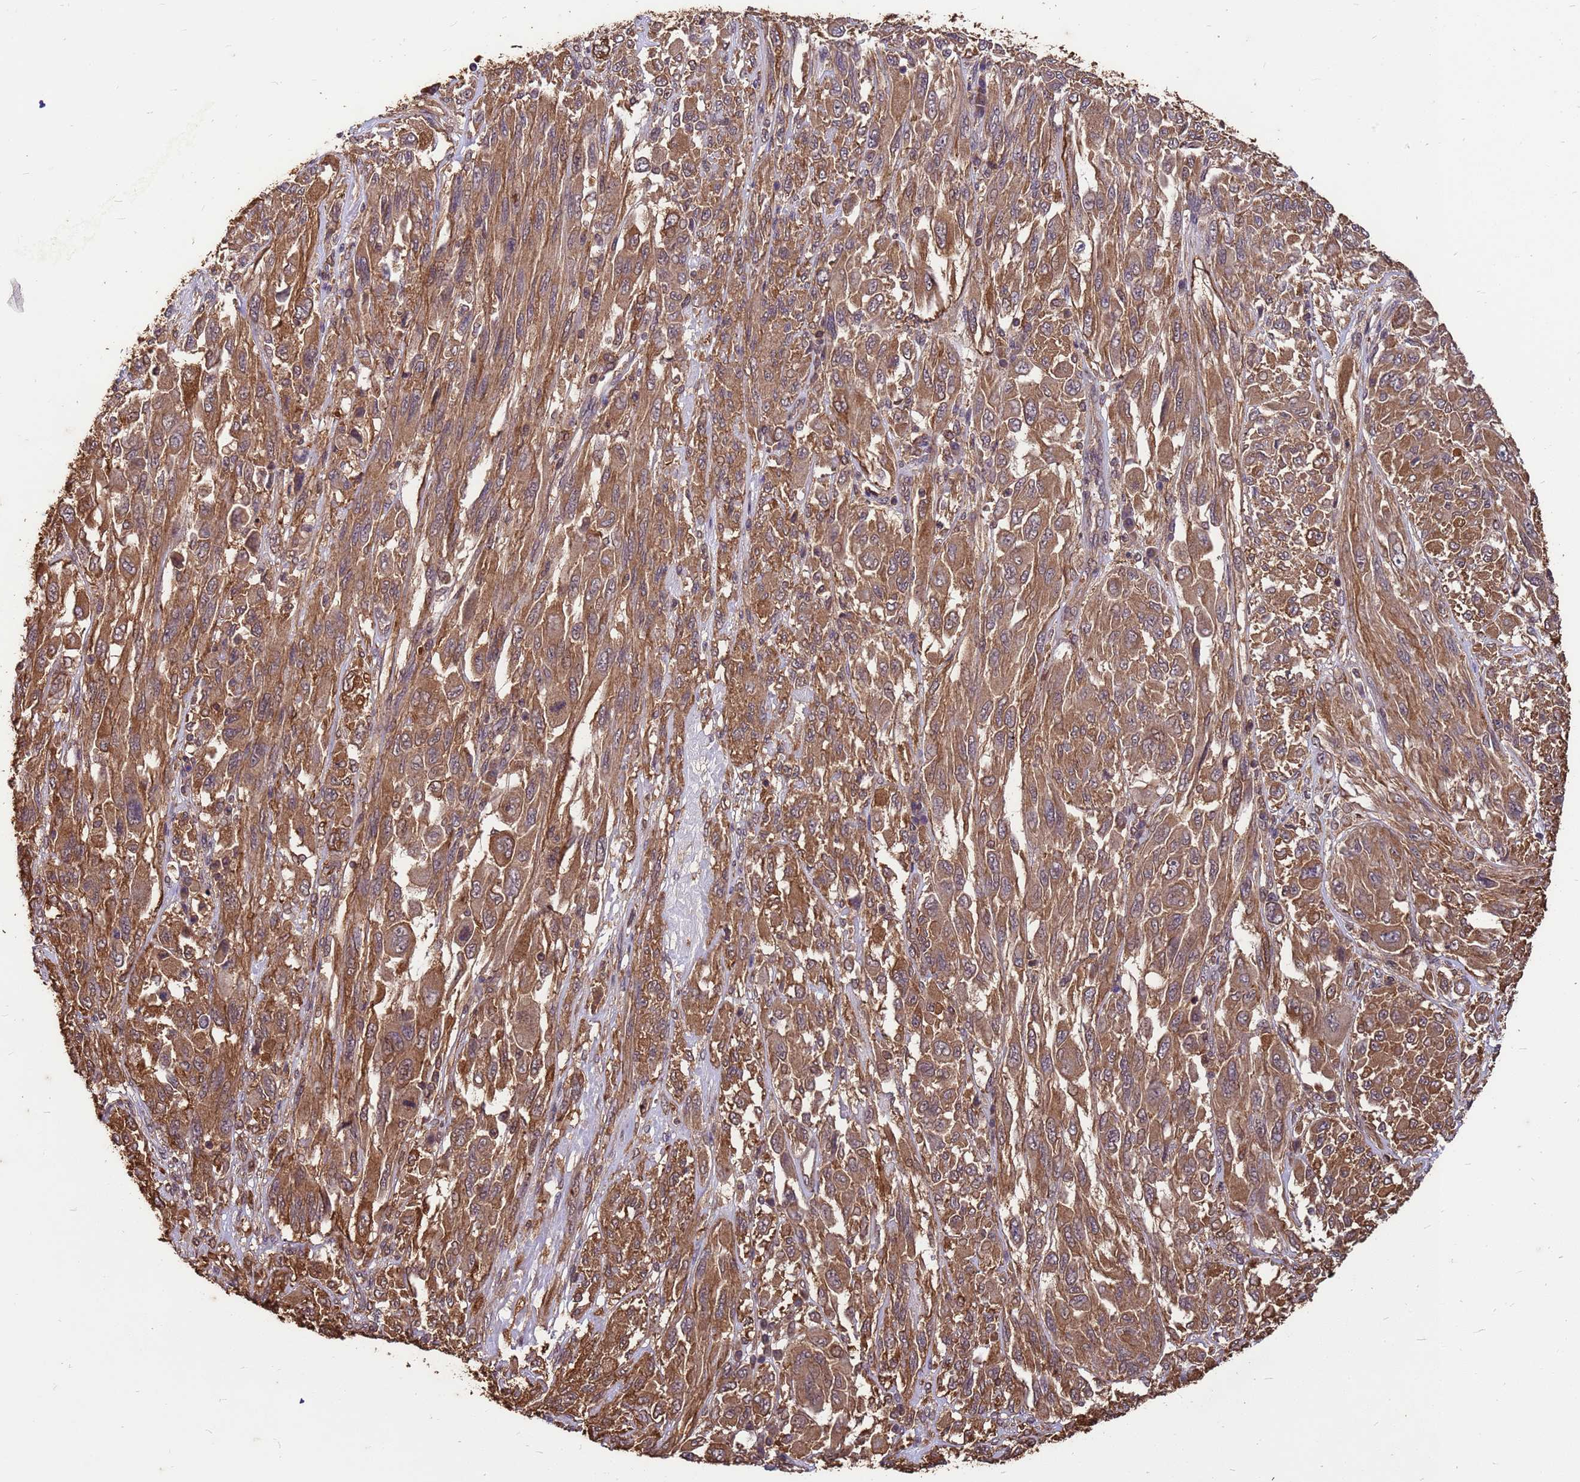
{"staining": {"intensity": "moderate", "quantity": ">75%", "location": "cytoplasmic/membranous"}, "tissue": "melanoma", "cell_type": "Tumor cells", "image_type": "cancer", "snomed": [{"axis": "morphology", "description": "Malignant melanoma, NOS"}, {"axis": "topography", "description": "Skin"}], "caption": "Human malignant melanoma stained with a protein marker displays moderate staining in tumor cells.", "gene": "ZNF618", "patient": {"sex": "female", "age": 91}}